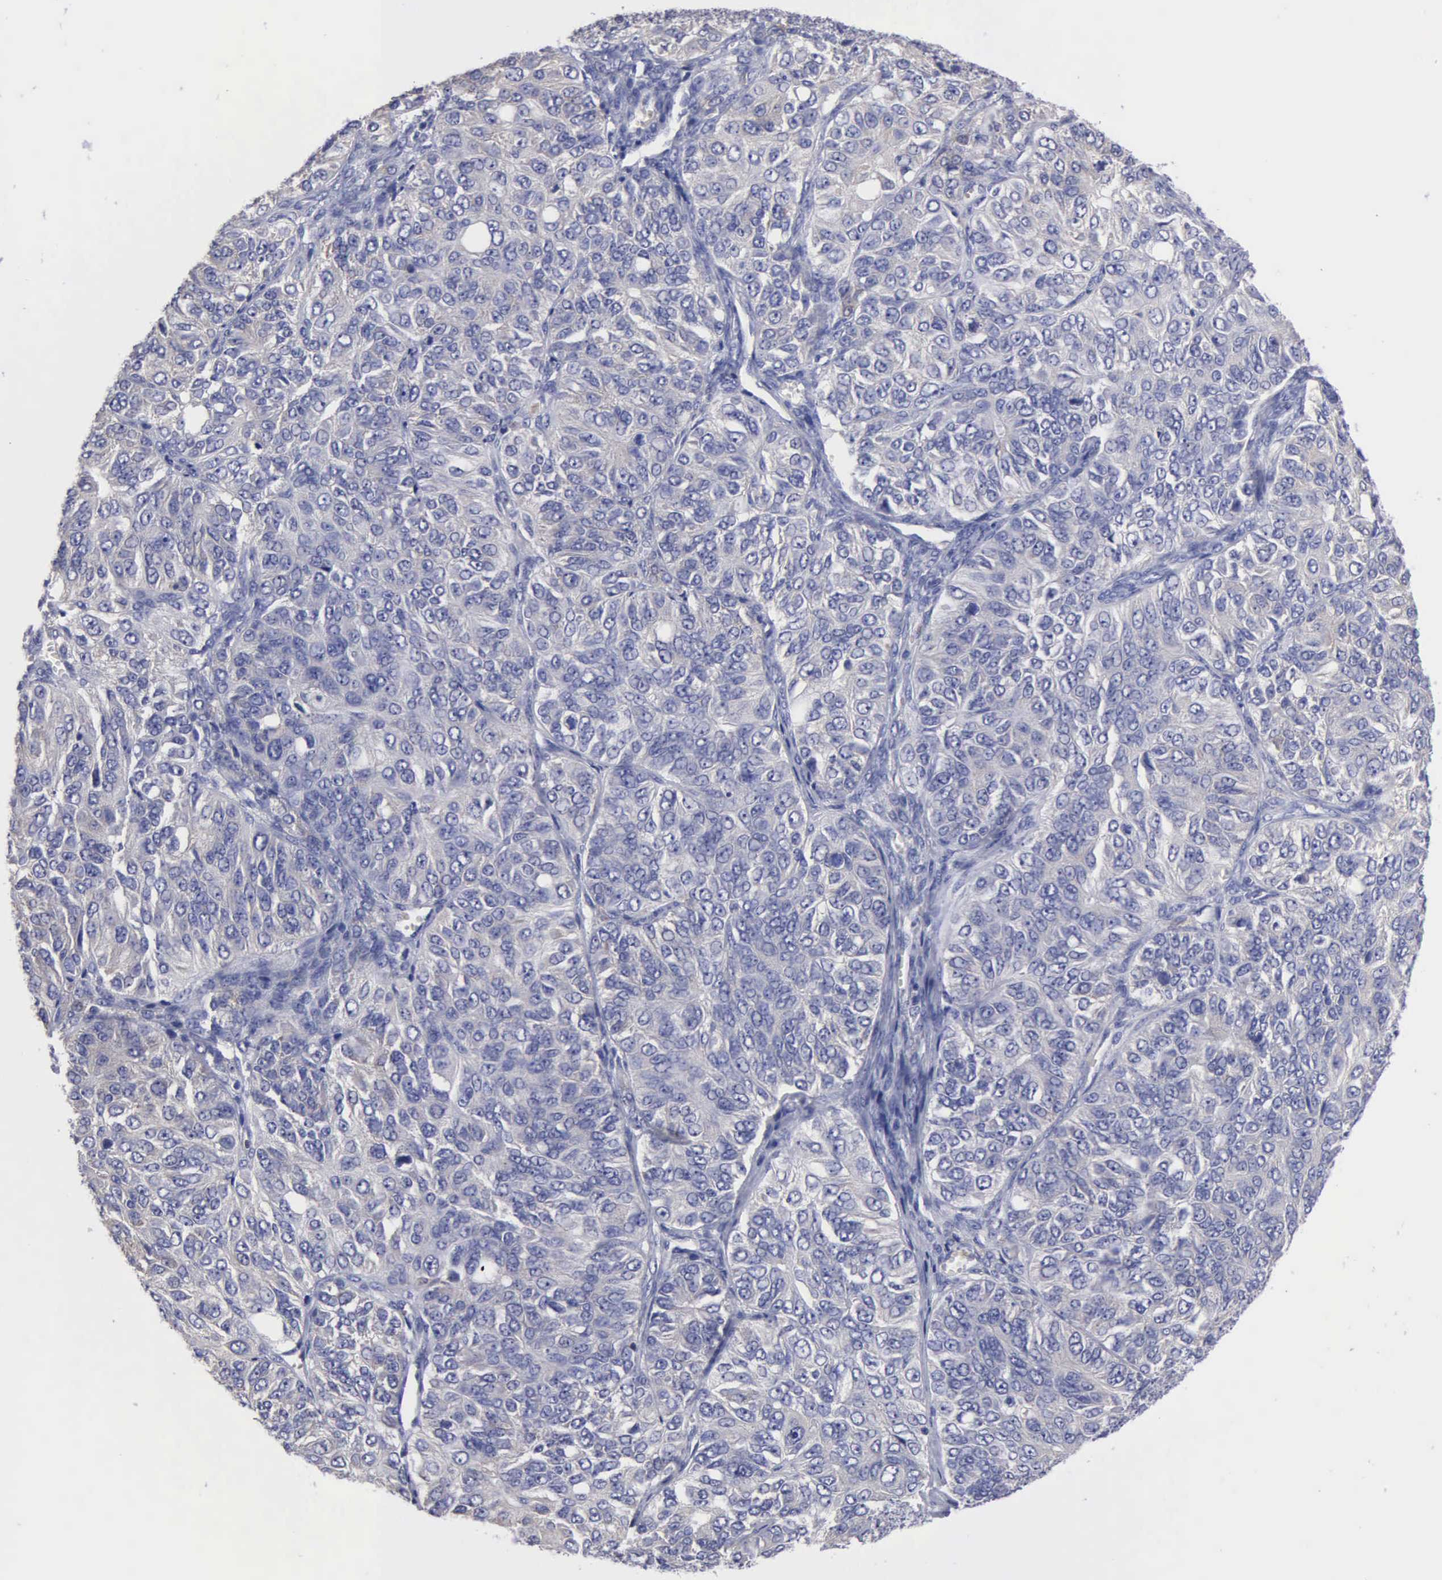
{"staining": {"intensity": "negative", "quantity": "none", "location": "none"}, "tissue": "ovarian cancer", "cell_type": "Tumor cells", "image_type": "cancer", "snomed": [{"axis": "morphology", "description": "Carcinoma, endometroid"}, {"axis": "topography", "description": "Ovary"}], "caption": "Tumor cells are negative for brown protein staining in endometroid carcinoma (ovarian). (Immunohistochemistry (ihc), brightfield microscopy, high magnification).", "gene": "G6PD", "patient": {"sex": "female", "age": 51}}